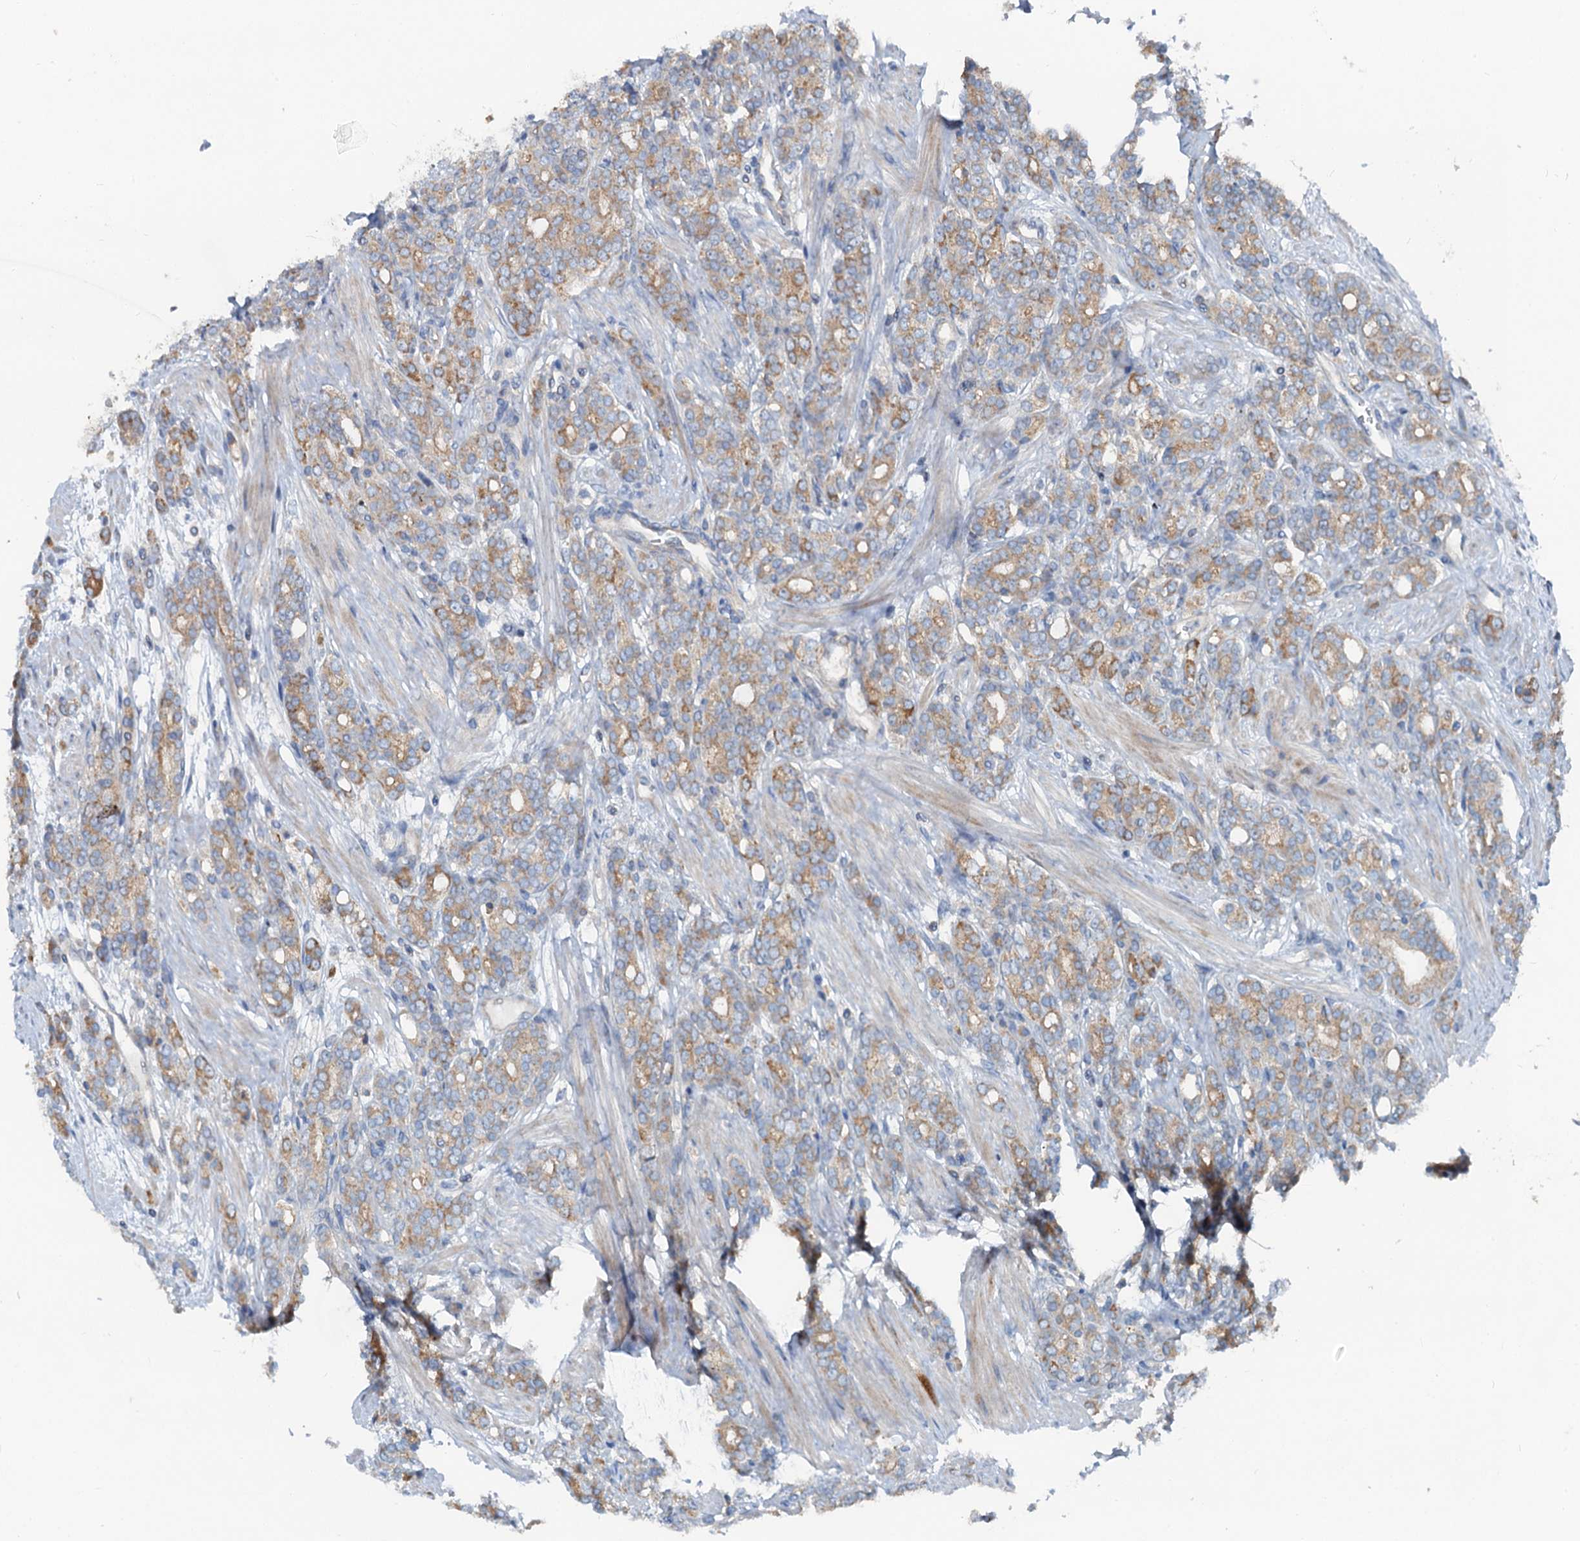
{"staining": {"intensity": "moderate", "quantity": "25%-75%", "location": "cytoplasmic/membranous"}, "tissue": "prostate cancer", "cell_type": "Tumor cells", "image_type": "cancer", "snomed": [{"axis": "morphology", "description": "Adenocarcinoma, High grade"}, {"axis": "topography", "description": "Prostate"}], "caption": "Prostate adenocarcinoma (high-grade) stained with a protein marker demonstrates moderate staining in tumor cells.", "gene": "ANKRD26", "patient": {"sex": "male", "age": 62}}